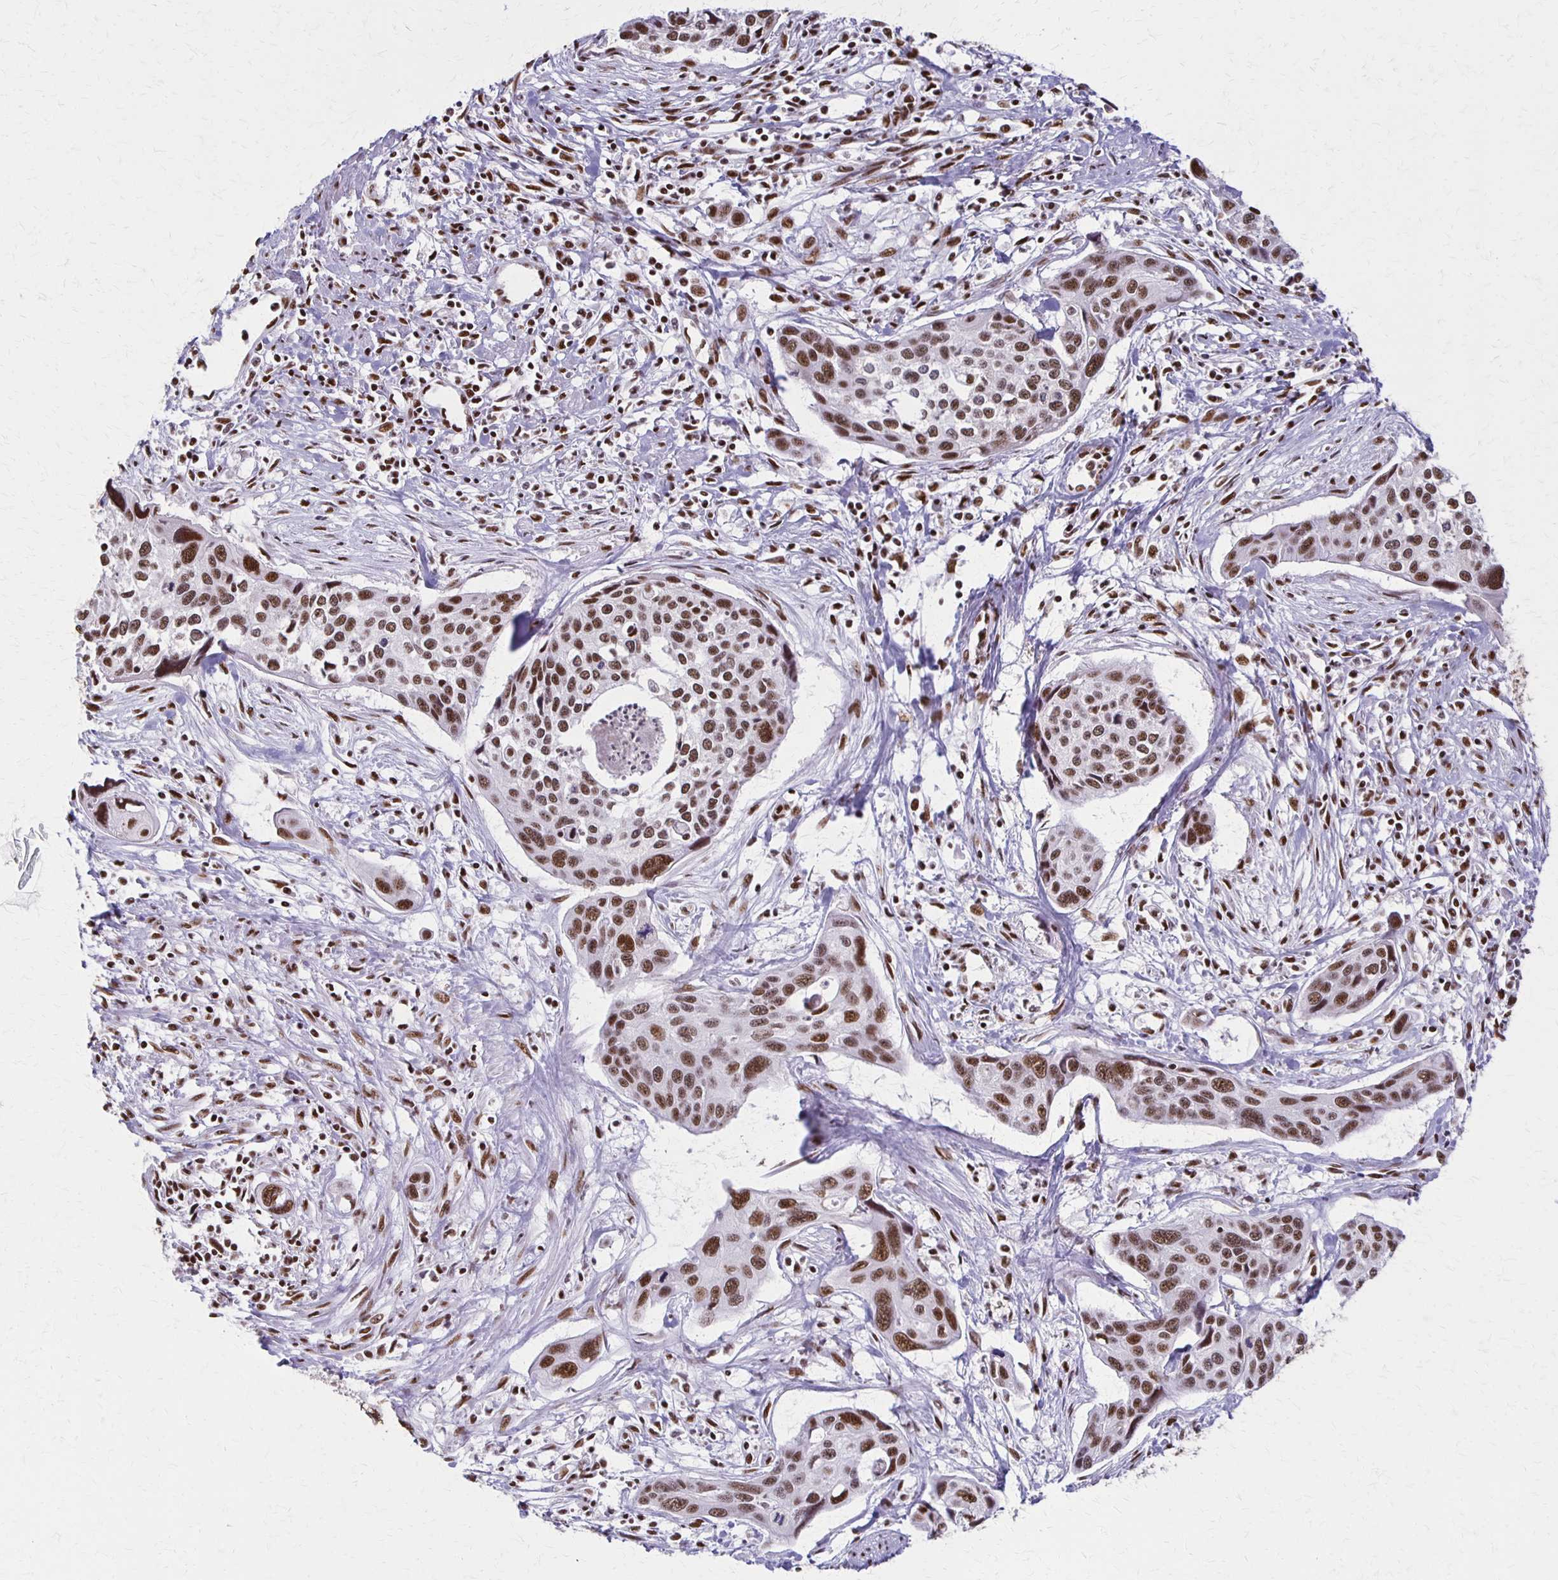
{"staining": {"intensity": "strong", "quantity": ">75%", "location": "nuclear"}, "tissue": "cervical cancer", "cell_type": "Tumor cells", "image_type": "cancer", "snomed": [{"axis": "morphology", "description": "Squamous cell carcinoma, NOS"}, {"axis": "topography", "description": "Cervix"}], "caption": "Tumor cells show strong nuclear expression in approximately >75% of cells in cervical squamous cell carcinoma.", "gene": "XRCC6", "patient": {"sex": "female", "age": 31}}